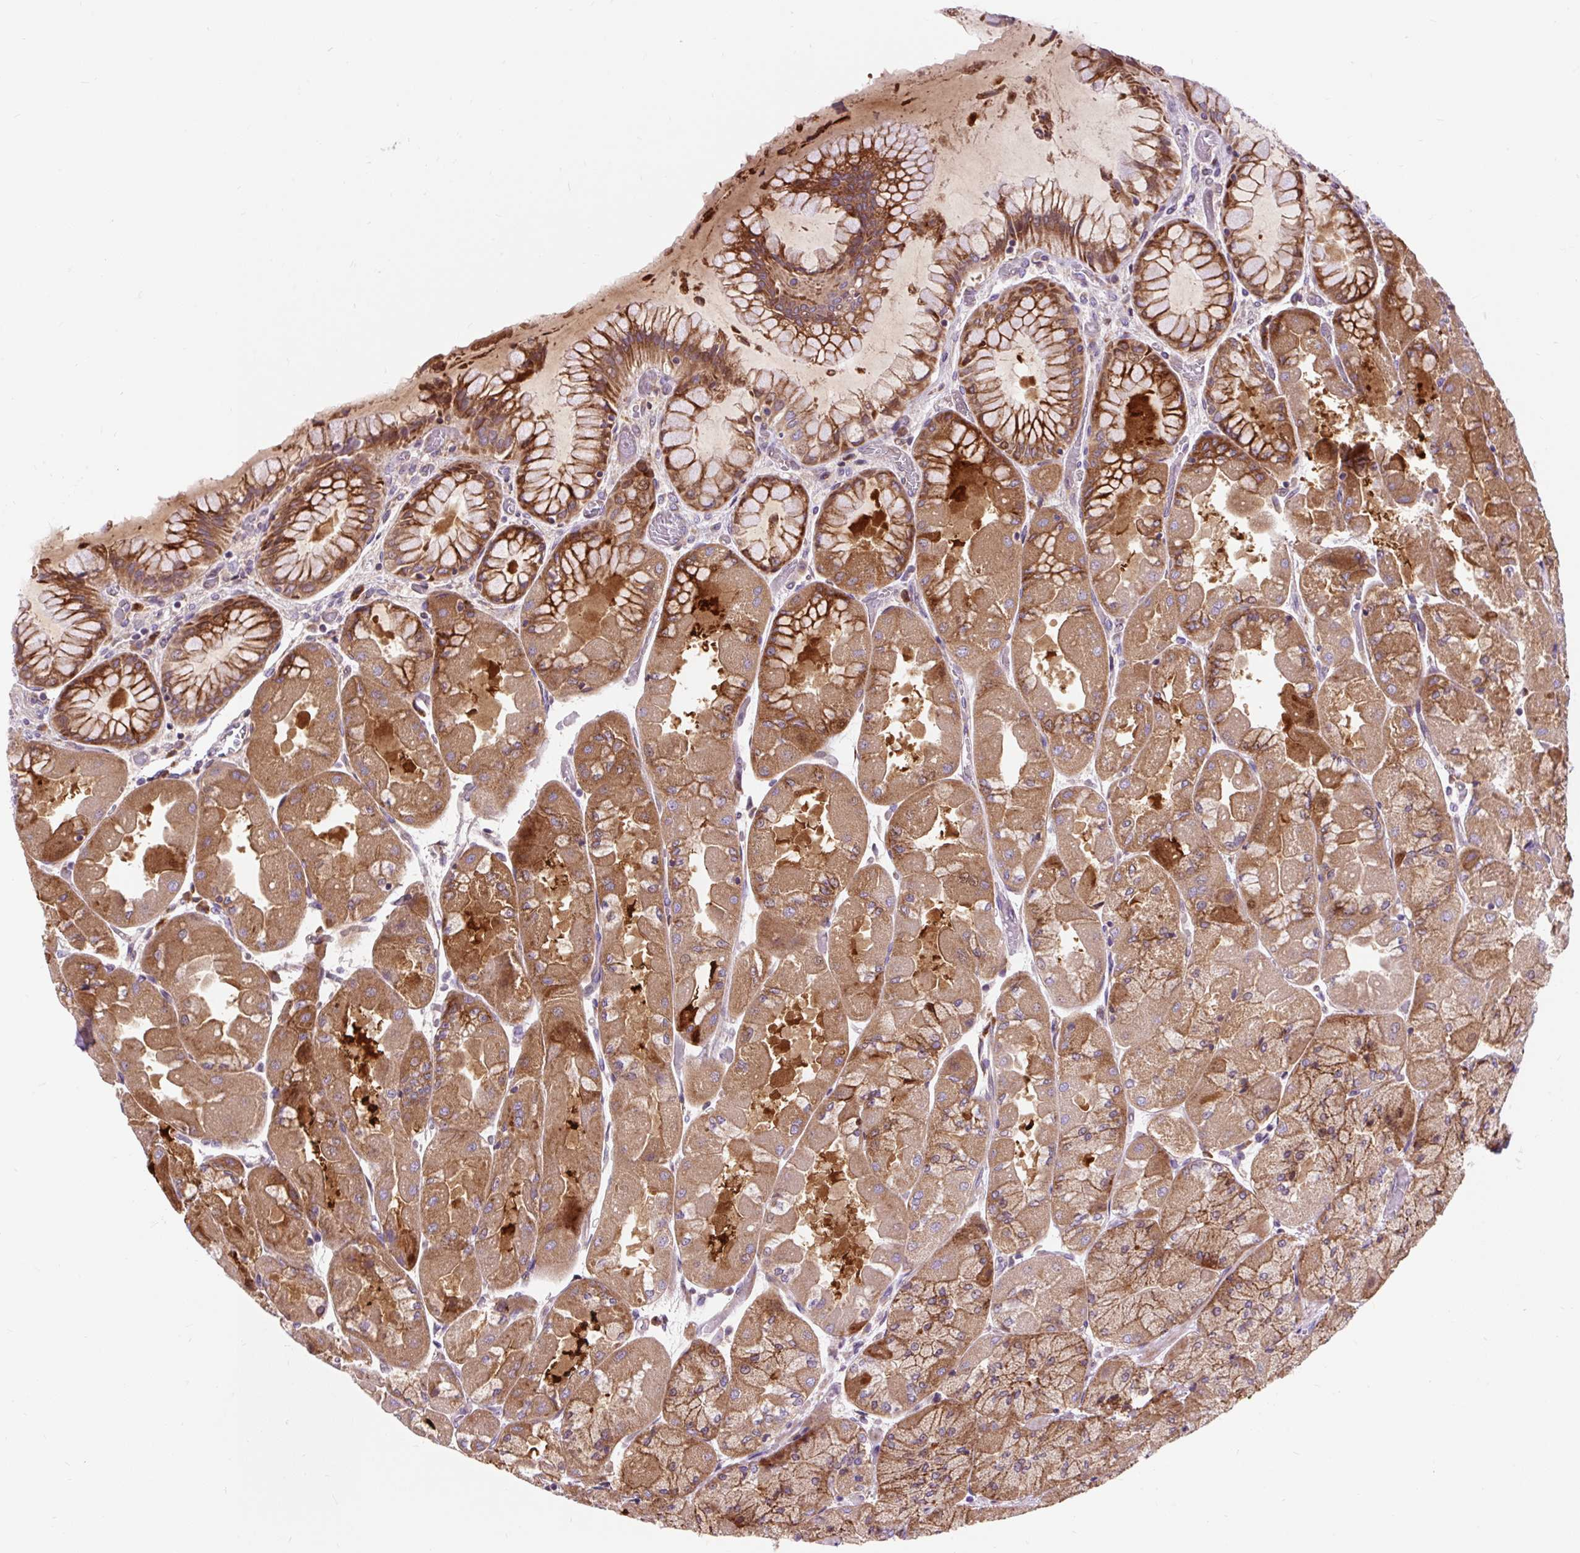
{"staining": {"intensity": "moderate", "quantity": ">75%", "location": "cytoplasmic/membranous"}, "tissue": "stomach", "cell_type": "Glandular cells", "image_type": "normal", "snomed": [{"axis": "morphology", "description": "Normal tissue, NOS"}, {"axis": "topography", "description": "Stomach"}], "caption": "This photomicrograph demonstrates unremarkable stomach stained with immunohistochemistry to label a protein in brown. The cytoplasmic/membranous of glandular cells show moderate positivity for the protein. Nuclei are counter-stained blue.", "gene": "CISD3", "patient": {"sex": "female", "age": 61}}